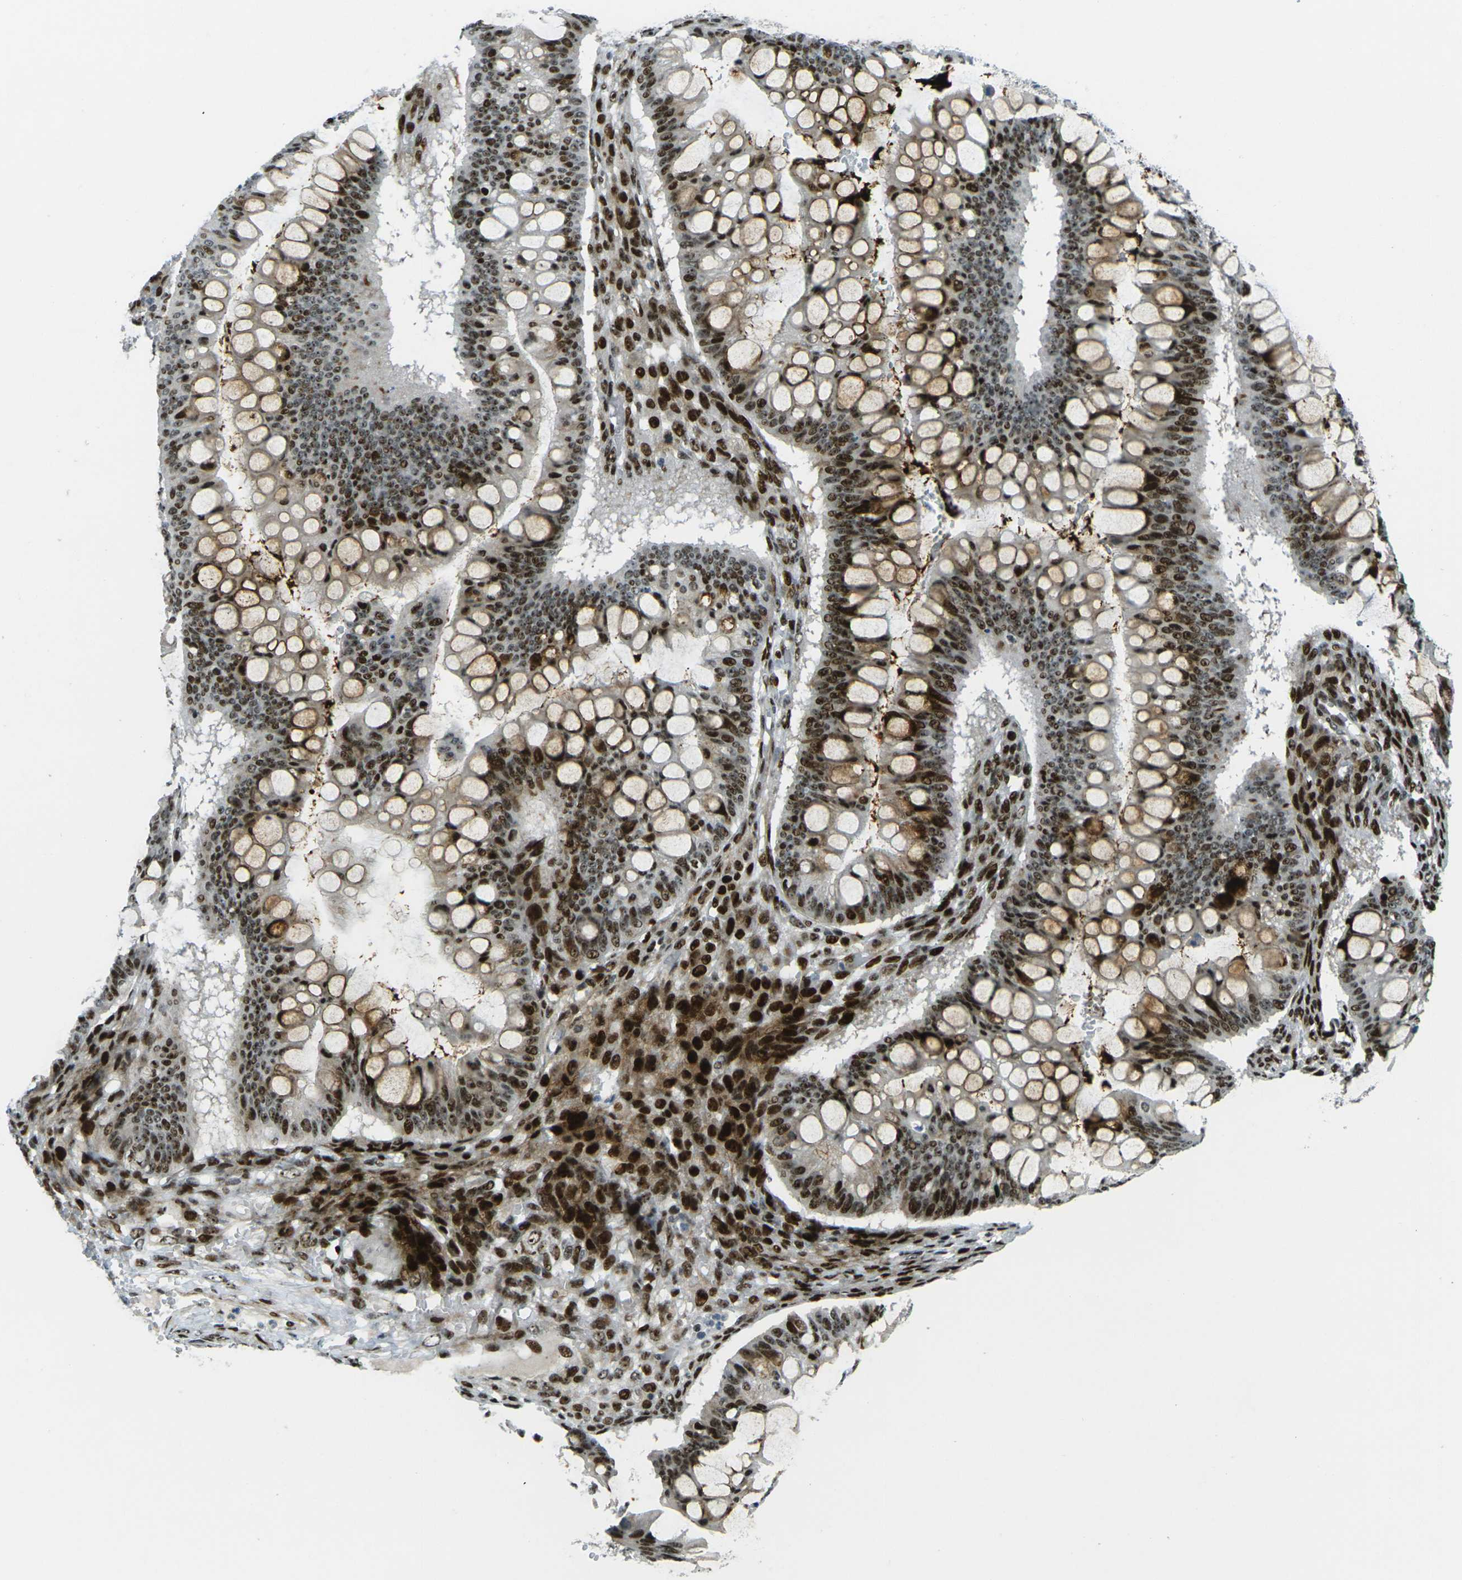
{"staining": {"intensity": "strong", "quantity": ">75%", "location": "cytoplasmic/membranous,nuclear"}, "tissue": "ovarian cancer", "cell_type": "Tumor cells", "image_type": "cancer", "snomed": [{"axis": "morphology", "description": "Cystadenocarcinoma, mucinous, NOS"}, {"axis": "topography", "description": "Ovary"}], "caption": "Tumor cells reveal high levels of strong cytoplasmic/membranous and nuclear expression in about >75% of cells in human ovarian mucinous cystadenocarcinoma. The staining is performed using DAB brown chromogen to label protein expression. The nuclei are counter-stained blue using hematoxylin.", "gene": "UBE2C", "patient": {"sex": "female", "age": 73}}